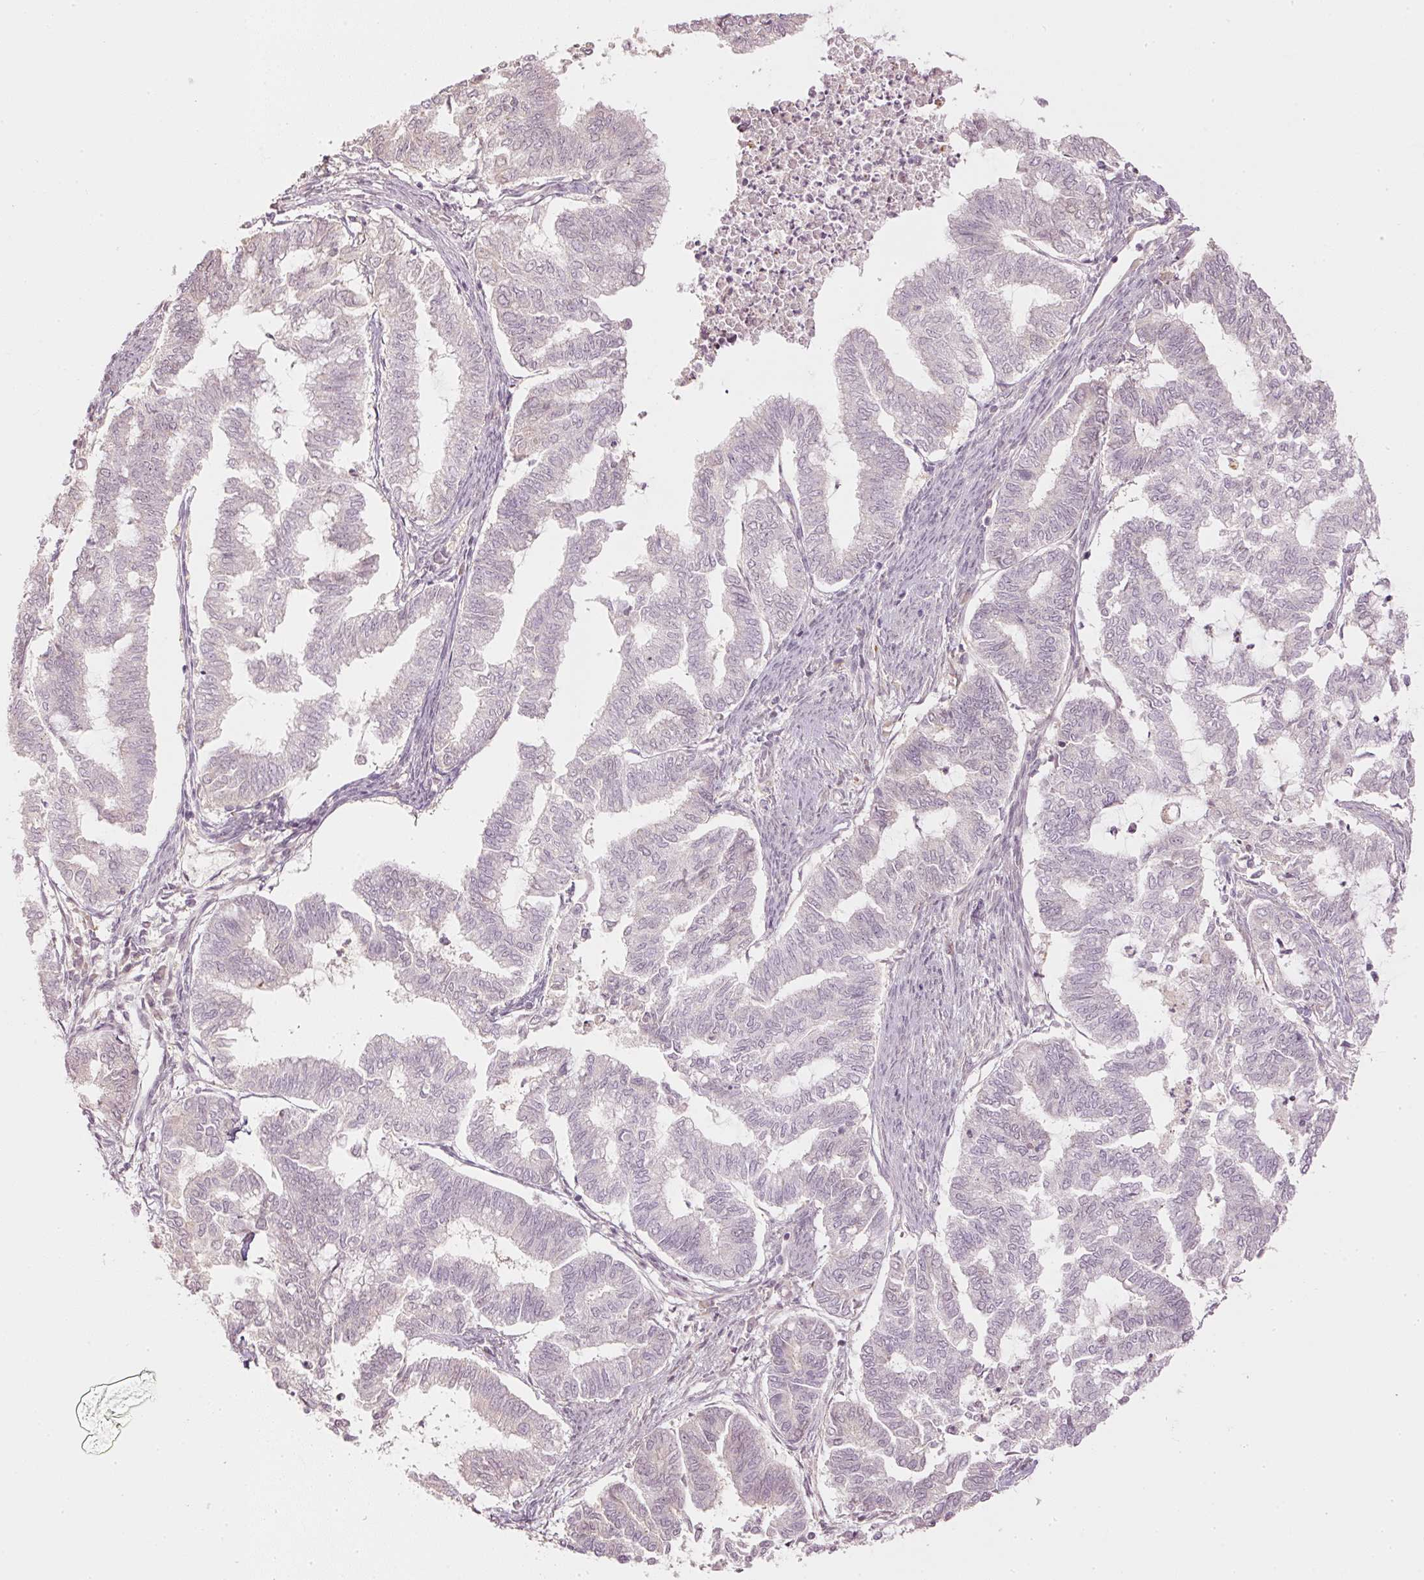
{"staining": {"intensity": "negative", "quantity": "none", "location": "none"}, "tissue": "endometrial cancer", "cell_type": "Tumor cells", "image_type": "cancer", "snomed": [{"axis": "morphology", "description": "Adenocarcinoma, NOS"}, {"axis": "topography", "description": "Endometrium"}], "caption": "IHC of endometrial adenocarcinoma shows no expression in tumor cells.", "gene": "GZMA", "patient": {"sex": "female", "age": 79}}